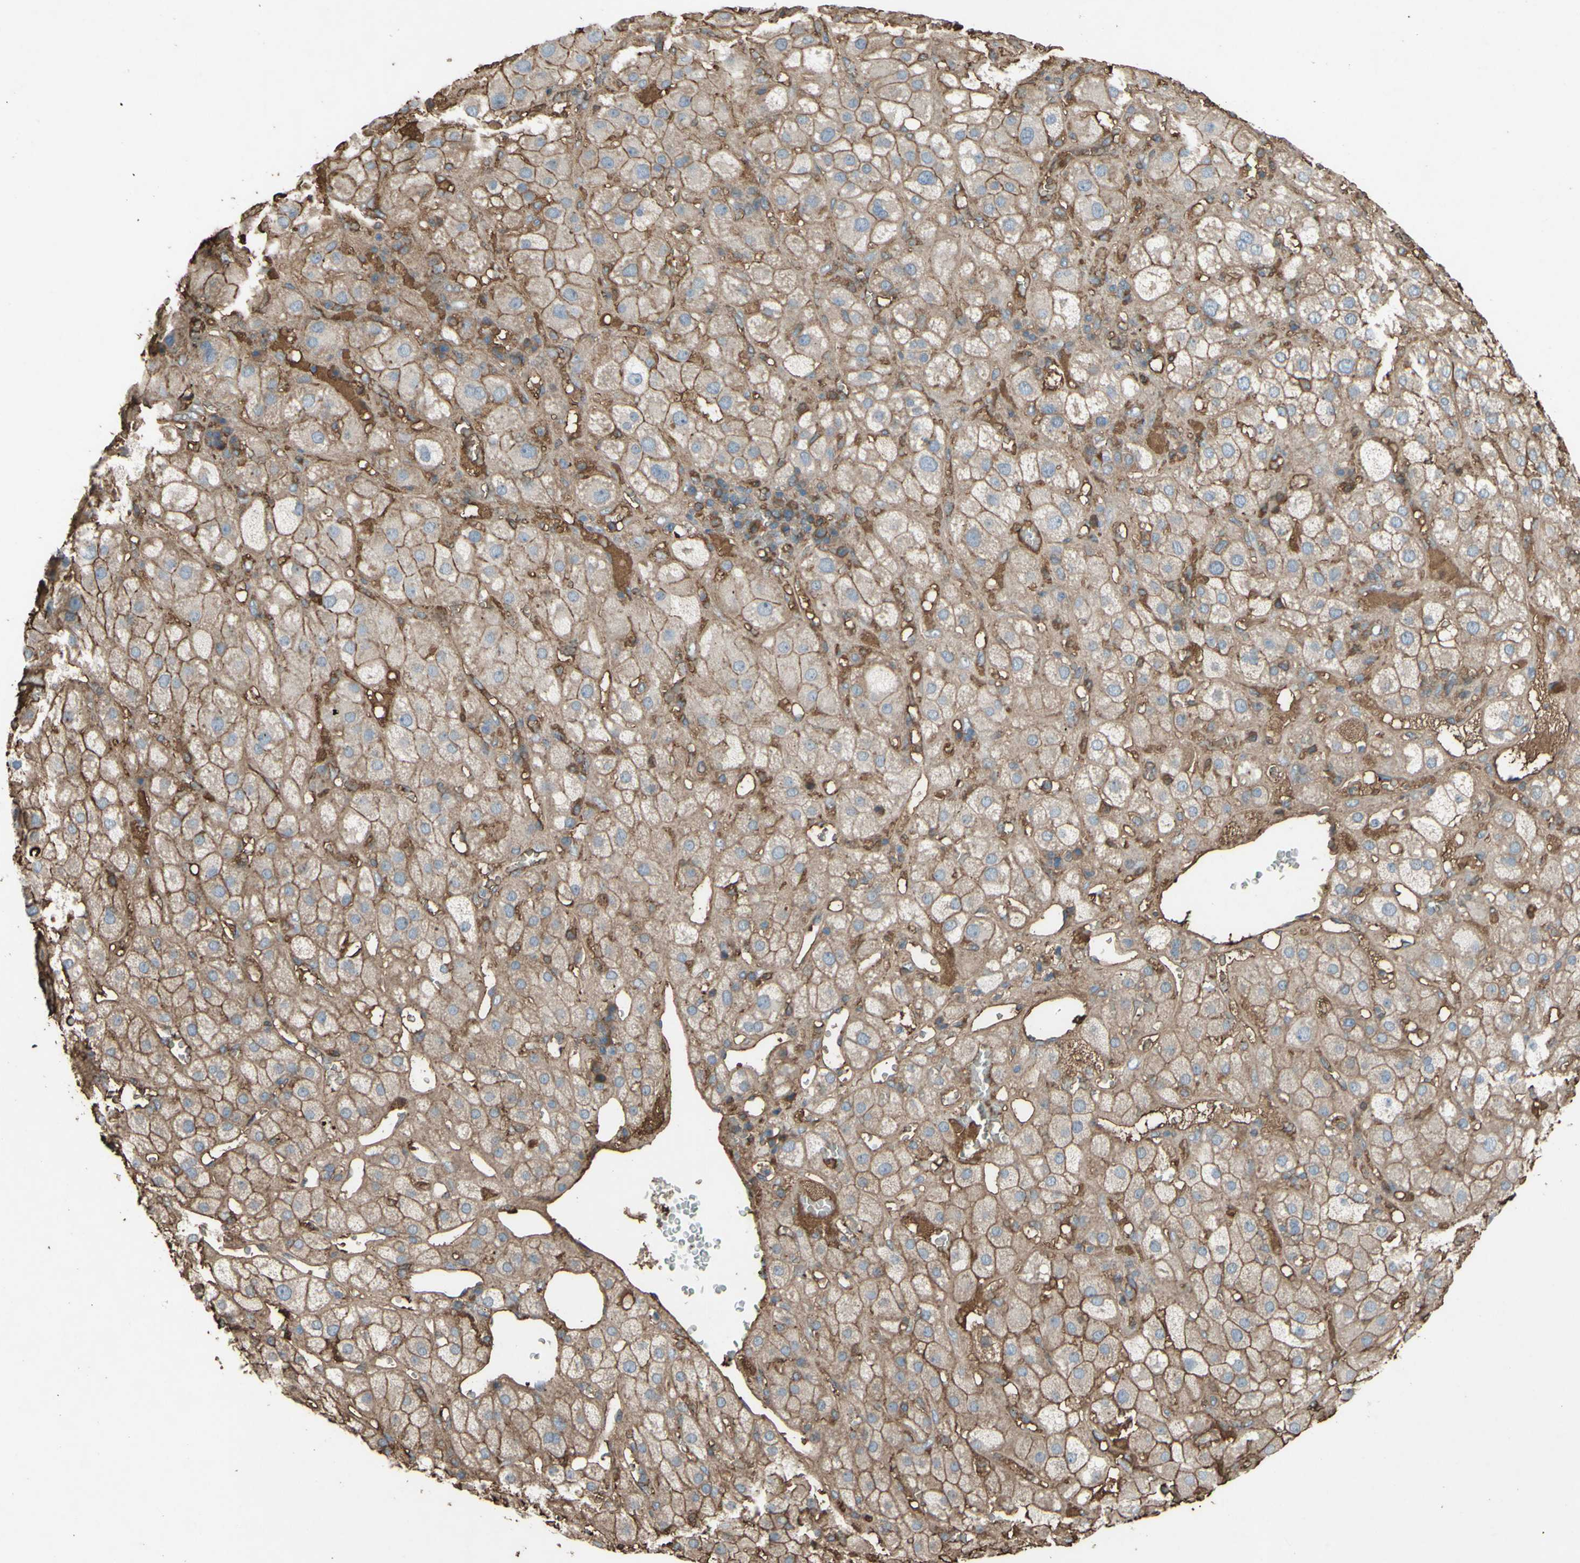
{"staining": {"intensity": "moderate", "quantity": "25%-75%", "location": "cytoplasmic/membranous"}, "tissue": "adrenal gland", "cell_type": "Glandular cells", "image_type": "normal", "snomed": [{"axis": "morphology", "description": "Normal tissue, NOS"}, {"axis": "topography", "description": "Adrenal gland"}], "caption": "A high-resolution micrograph shows immunohistochemistry staining of unremarkable adrenal gland, which displays moderate cytoplasmic/membranous positivity in about 25%-75% of glandular cells. Ihc stains the protein in brown and the nuclei are stained blue.", "gene": "PTGDS", "patient": {"sex": "female", "age": 47}}